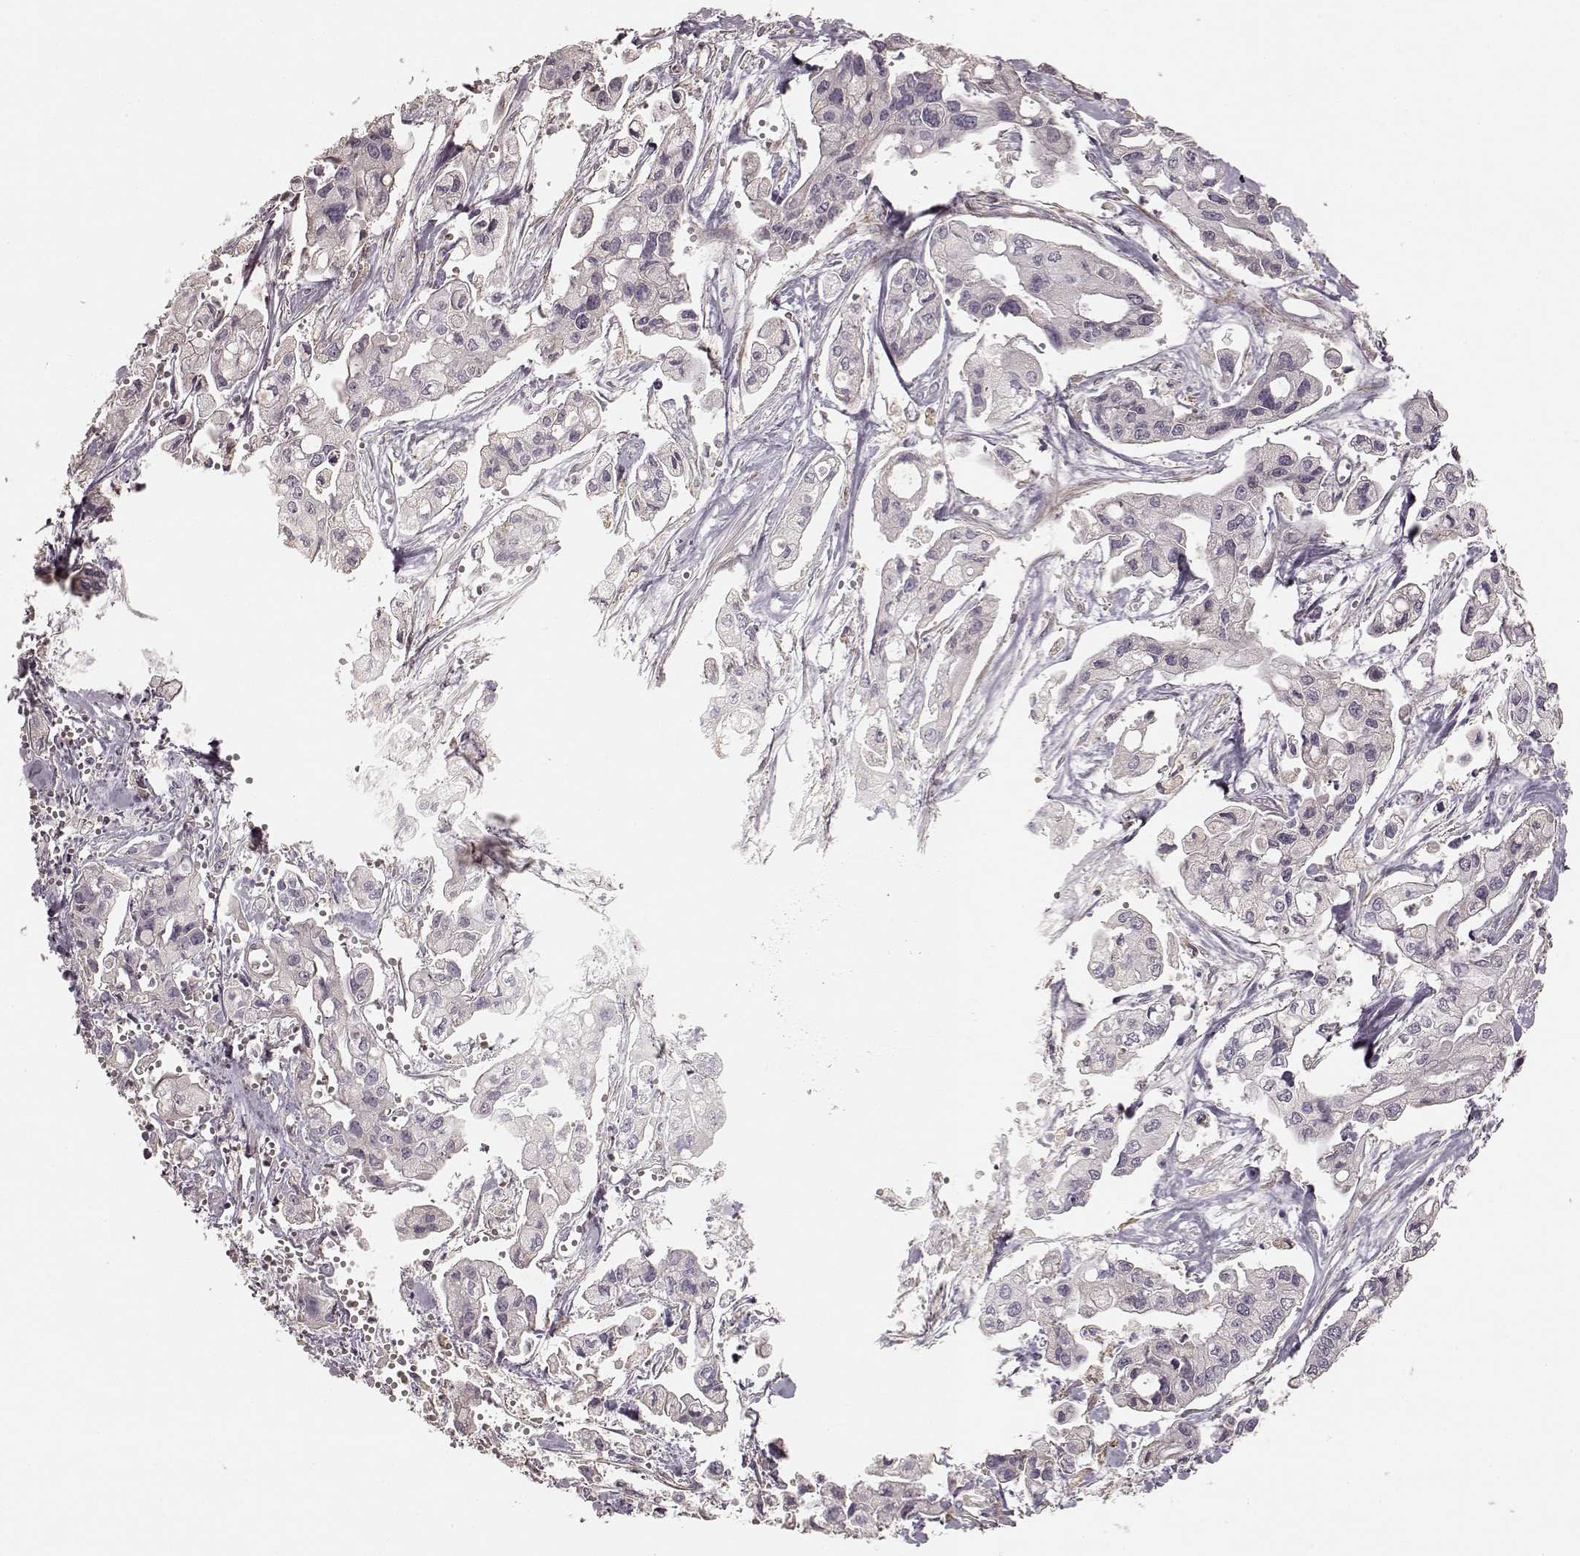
{"staining": {"intensity": "negative", "quantity": "none", "location": "none"}, "tissue": "pancreatic cancer", "cell_type": "Tumor cells", "image_type": "cancer", "snomed": [{"axis": "morphology", "description": "Adenocarcinoma, NOS"}, {"axis": "topography", "description": "Pancreas"}], "caption": "A photomicrograph of pancreatic cancer (adenocarcinoma) stained for a protein demonstrates no brown staining in tumor cells.", "gene": "KCNJ9", "patient": {"sex": "male", "age": 70}}